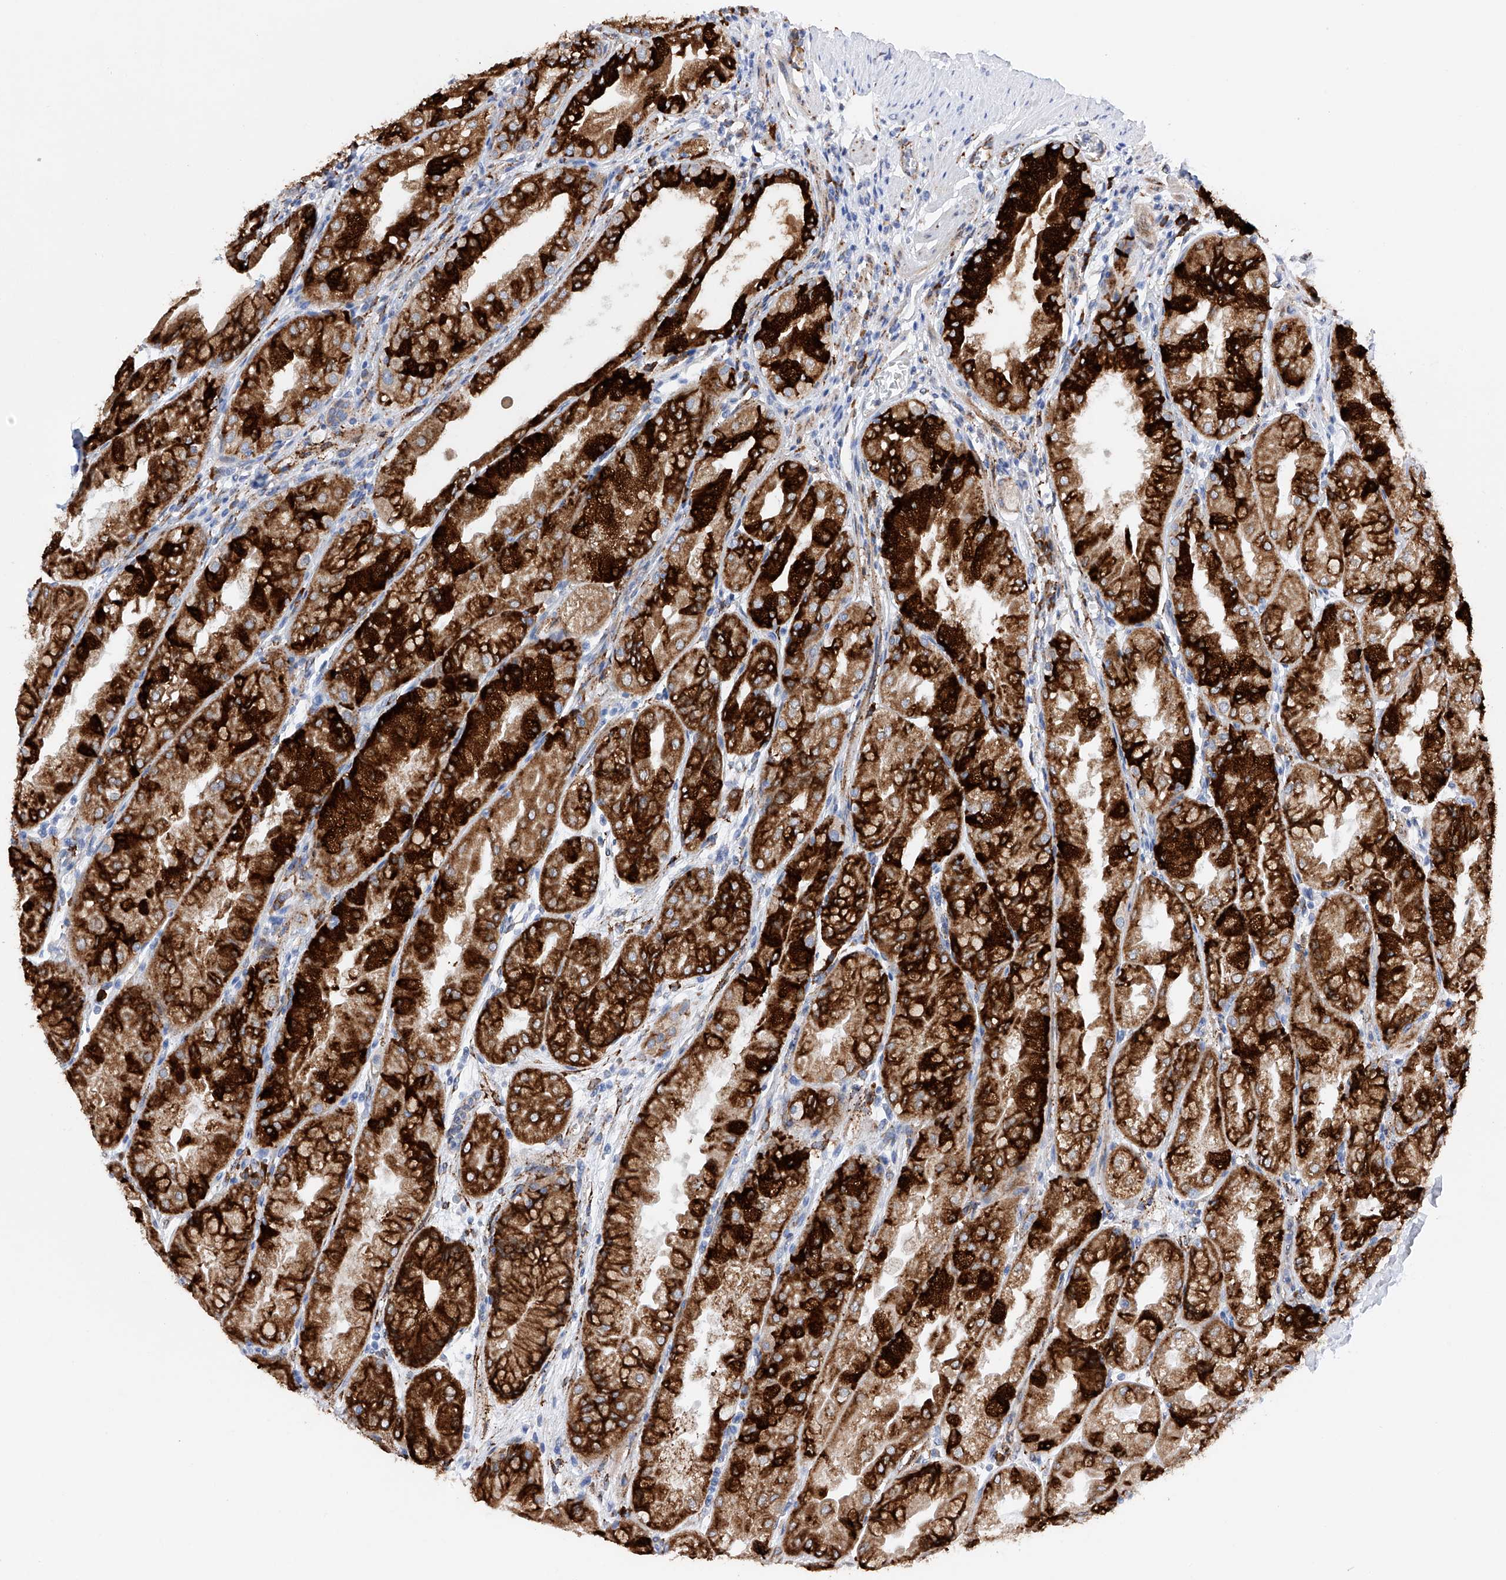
{"staining": {"intensity": "strong", "quantity": ">75%", "location": "cytoplasmic/membranous"}, "tissue": "stomach", "cell_type": "Glandular cells", "image_type": "normal", "snomed": [{"axis": "morphology", "description": "Normal tissue, NOS"}, {"axis": "topography", "description": "Stomach, upper"}], "caption": "Strong cytoplasmic/membranous staining is seen in approximately >75% of glandular cells in normal stomach. (DAB IHC with brightfield microscopy, high magnification).", "gene": "PDIA5", "patient": {"sex": "male", "age": 47}}